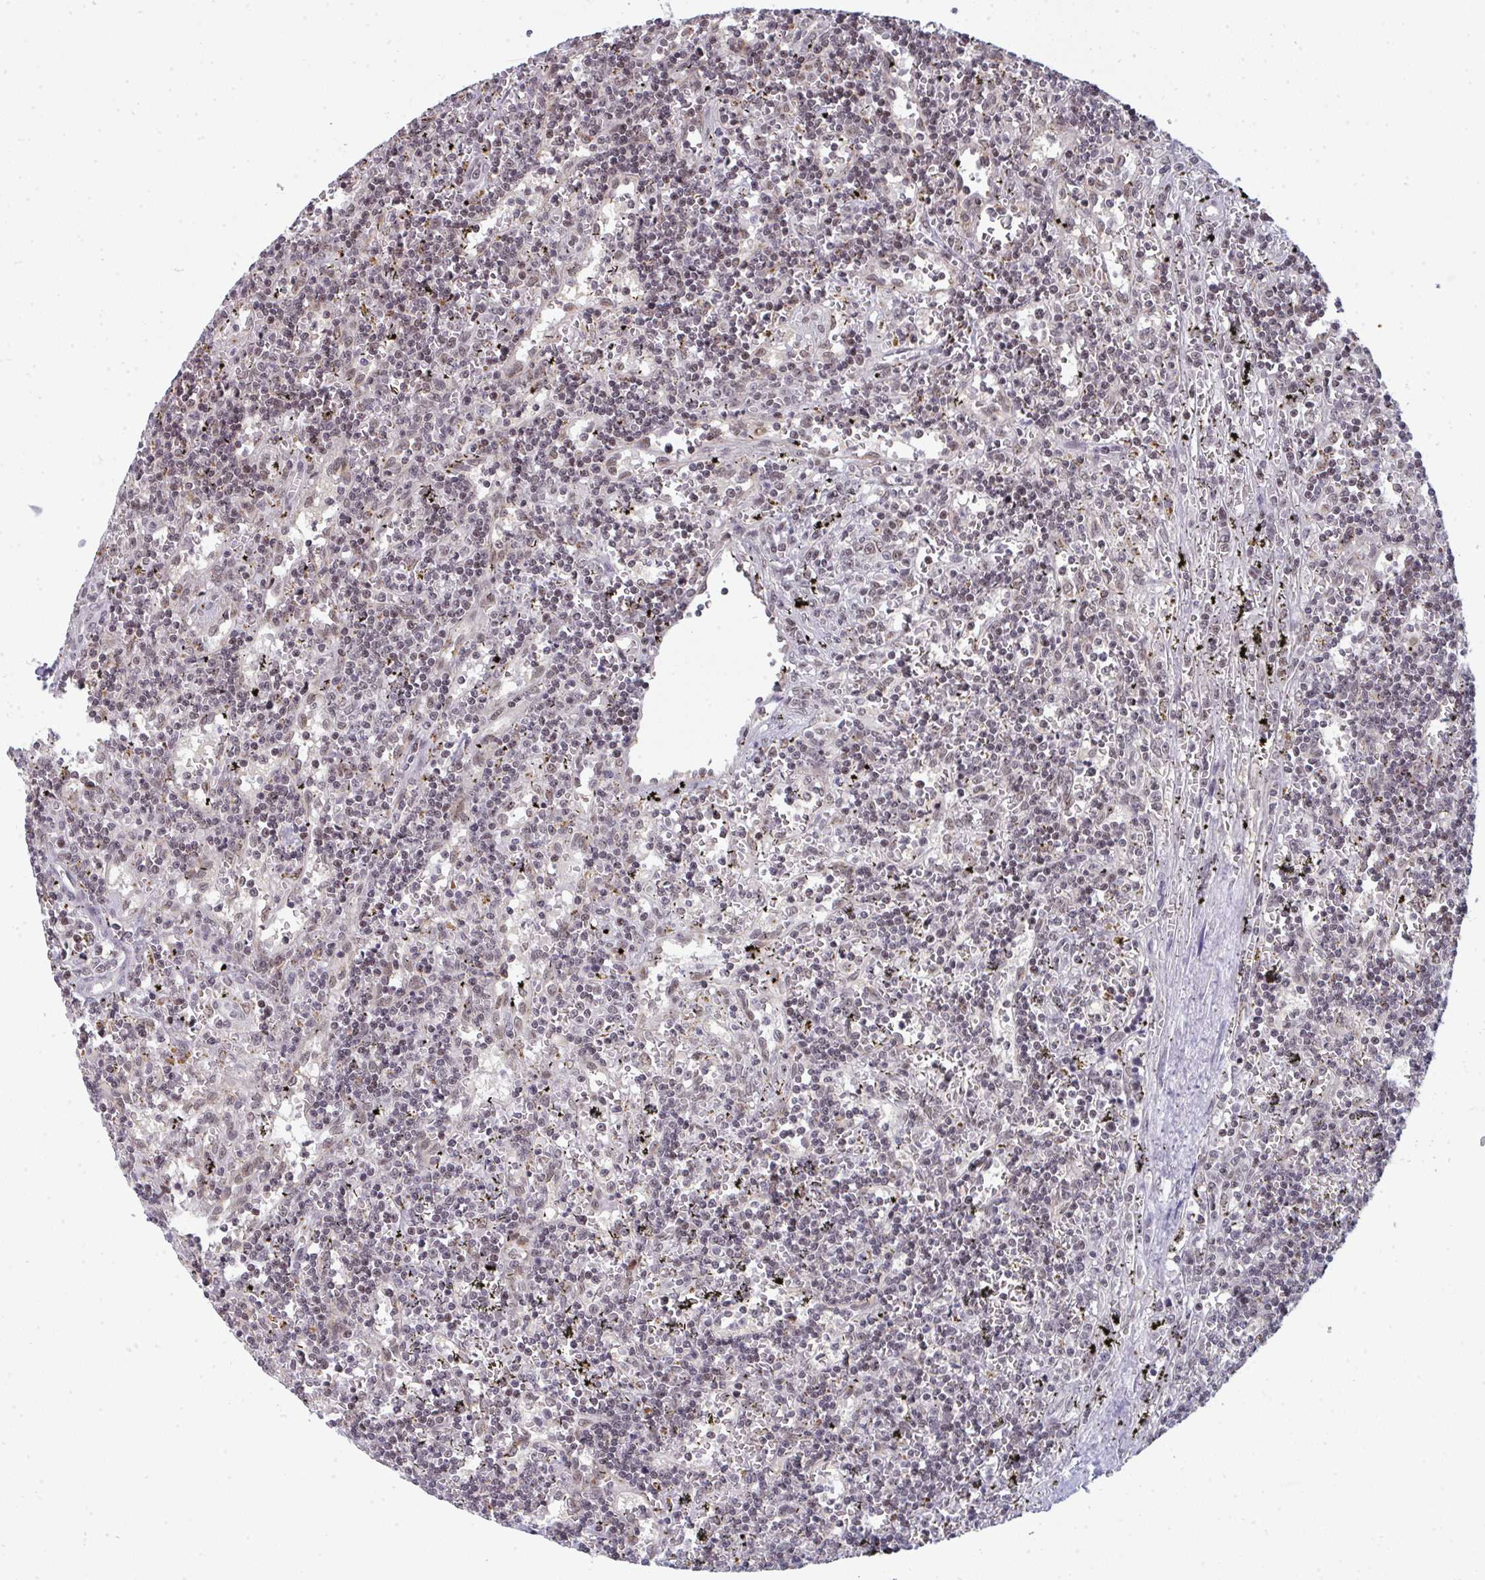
{"staining": {"intensity": "weak", "quantity": "25%-75%", "location": "nuclear"}, "tissue": "lymphoma", "cell_type": "Tumor cells", "image_type": "cancer", "snomed": [{"axis": "morphology", "description": "Malignant lymphoma, non-Hodgkin's type, Low grade"}, {"axis": "topography", "description": "Spleen"}], "caption": "A histopathology image showing weak nuclear staining in approximately 25%-75% of tumor cells in low-grade malignant lymphoma, non-Hodgkin's type, as visualized by brown immunohistochemical staining.", "gene": "ATF1", "patient": {"sex": "male", "age": 60}}